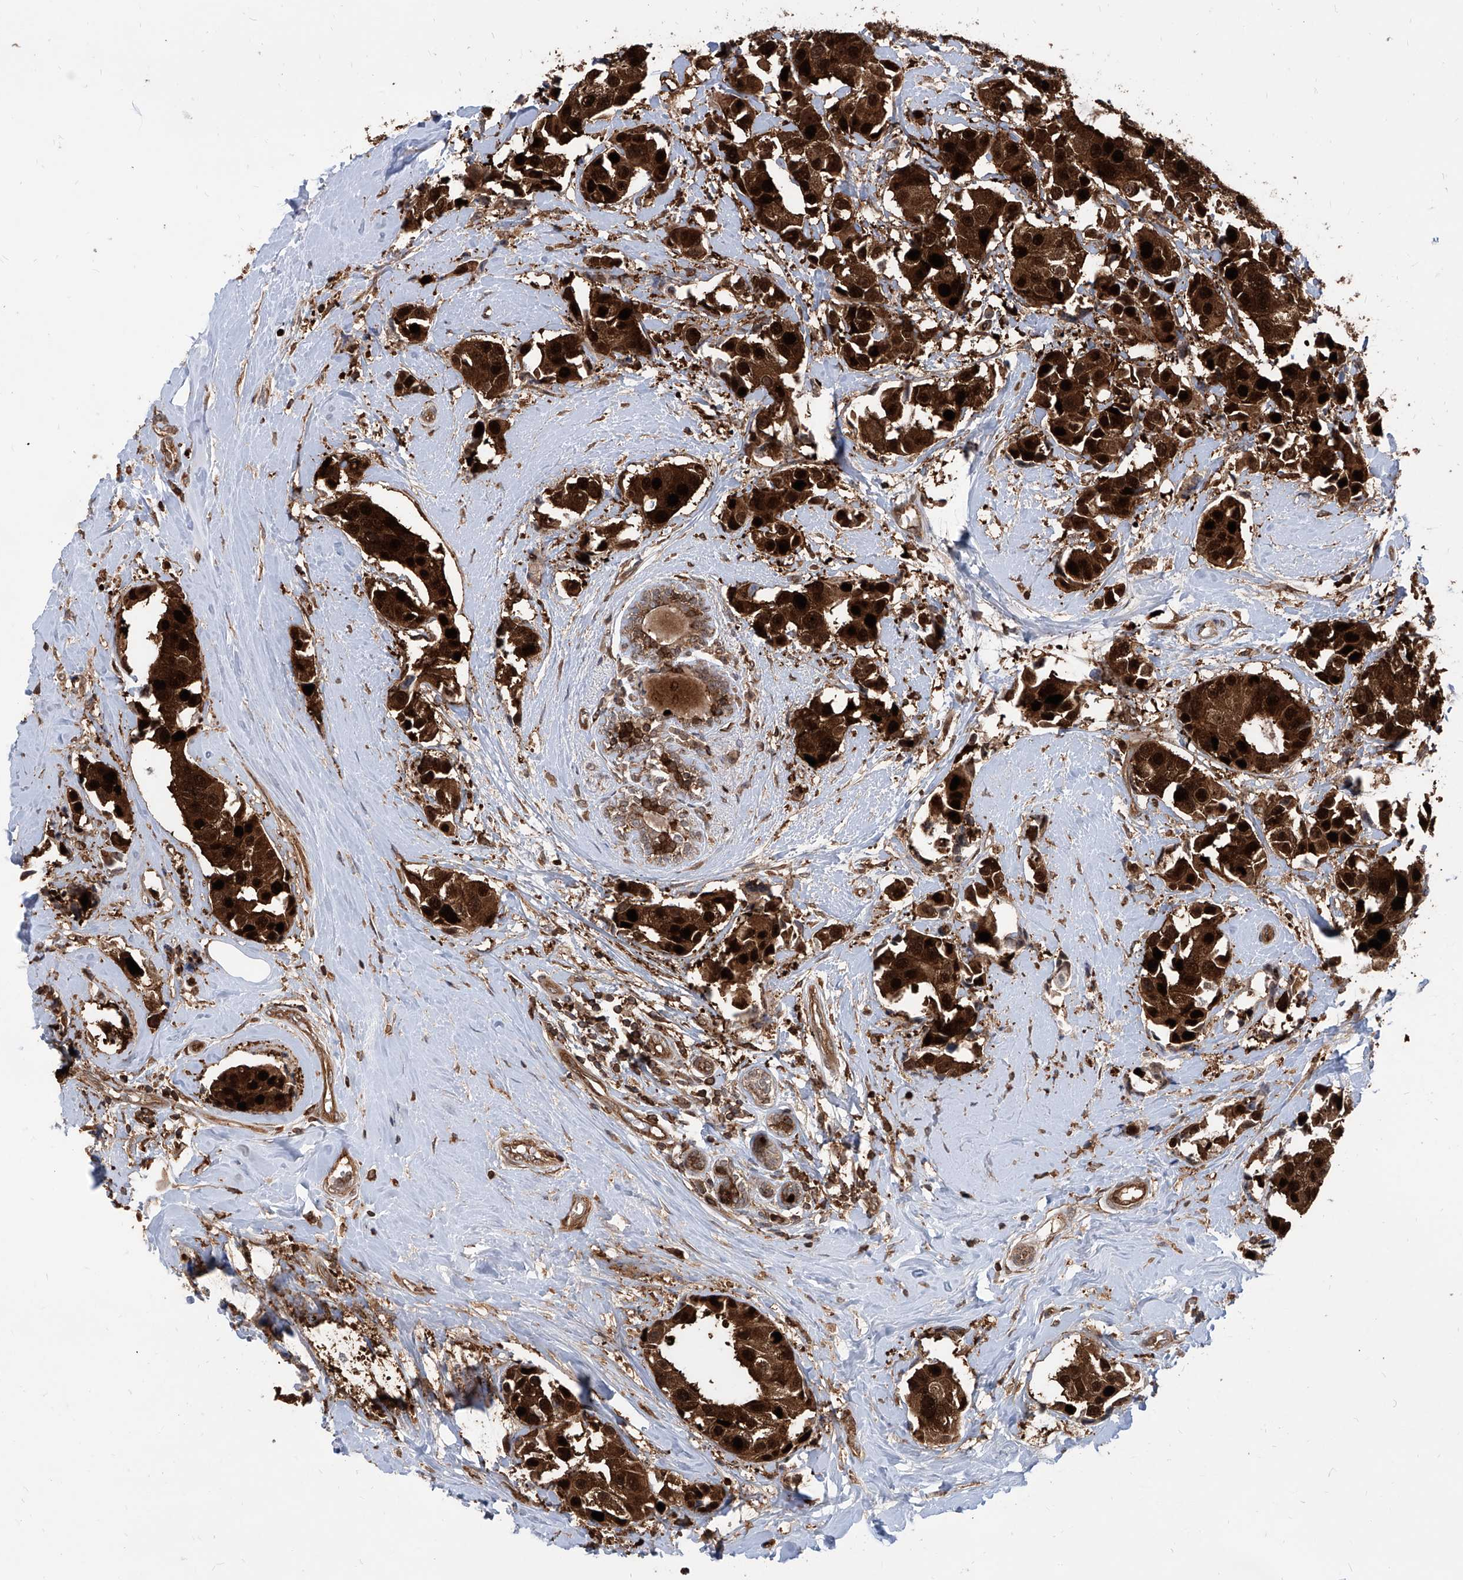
{"staining": {"intensity": "strong", "quantity": ">75%", "location": "cytoplasmic/membranous,nuclear"}, "tissue": "breast cancer", "cell_type": "Tumor cells", "image_type": "cancer", "snomed": [{"axis": "morphology", "description": "Normal tissue, NOS"}, {"axis": "morphology", "description": "Duct carcinoma"}, {"axis": "topography", "description": "Breast"}], "caption": "Human breast intraductal carcinoma stained for a protein (brown) demonstrates strong cytoplasmic/membranous and nuclear positive positivity in about >75% of tumor cells.", "gene": "MAGED2", "patient": {"sex": "female", "age": 39}}